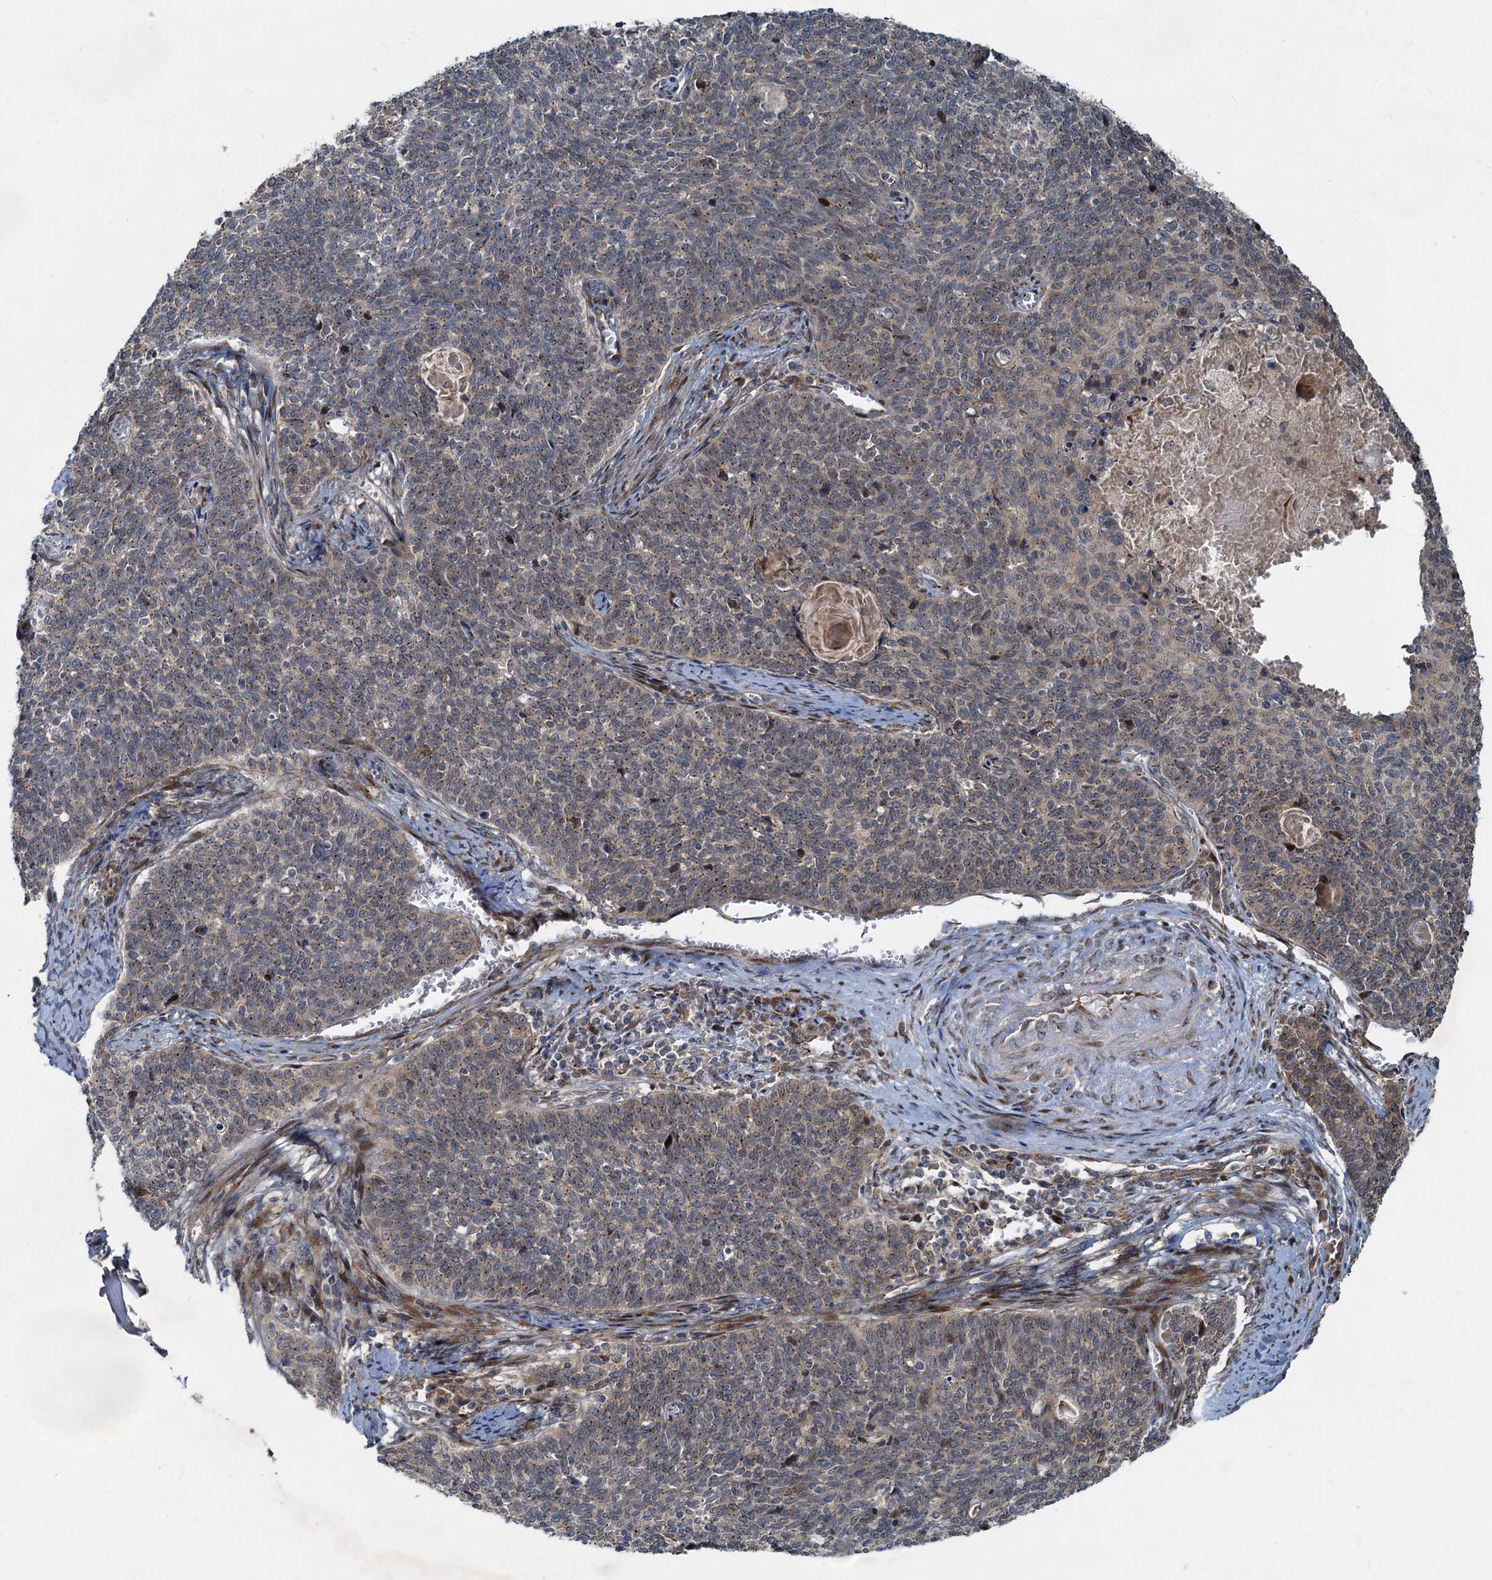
{"staining": {"intensity": "weak", "quantity": ">75%", "location": "cytoplasmic/membranous"}, "tissue": "cervical cancer", "cell_type": "Tumor cells", "image_type": "cancer", "snomed": [{"axis": "morphology", "description": "Squamous cell carcinoma, NOS"}, {"axis": "topography", "description": "Cervix"}], "caption": "Tumor cells demonstrate low levels of weak cytoplasmic/membranous positivity in about >75% of cells in squamous cell carcinoma (cervical).", "gene": "CEP68", "patient": {"sex": "female", "age": 39}}